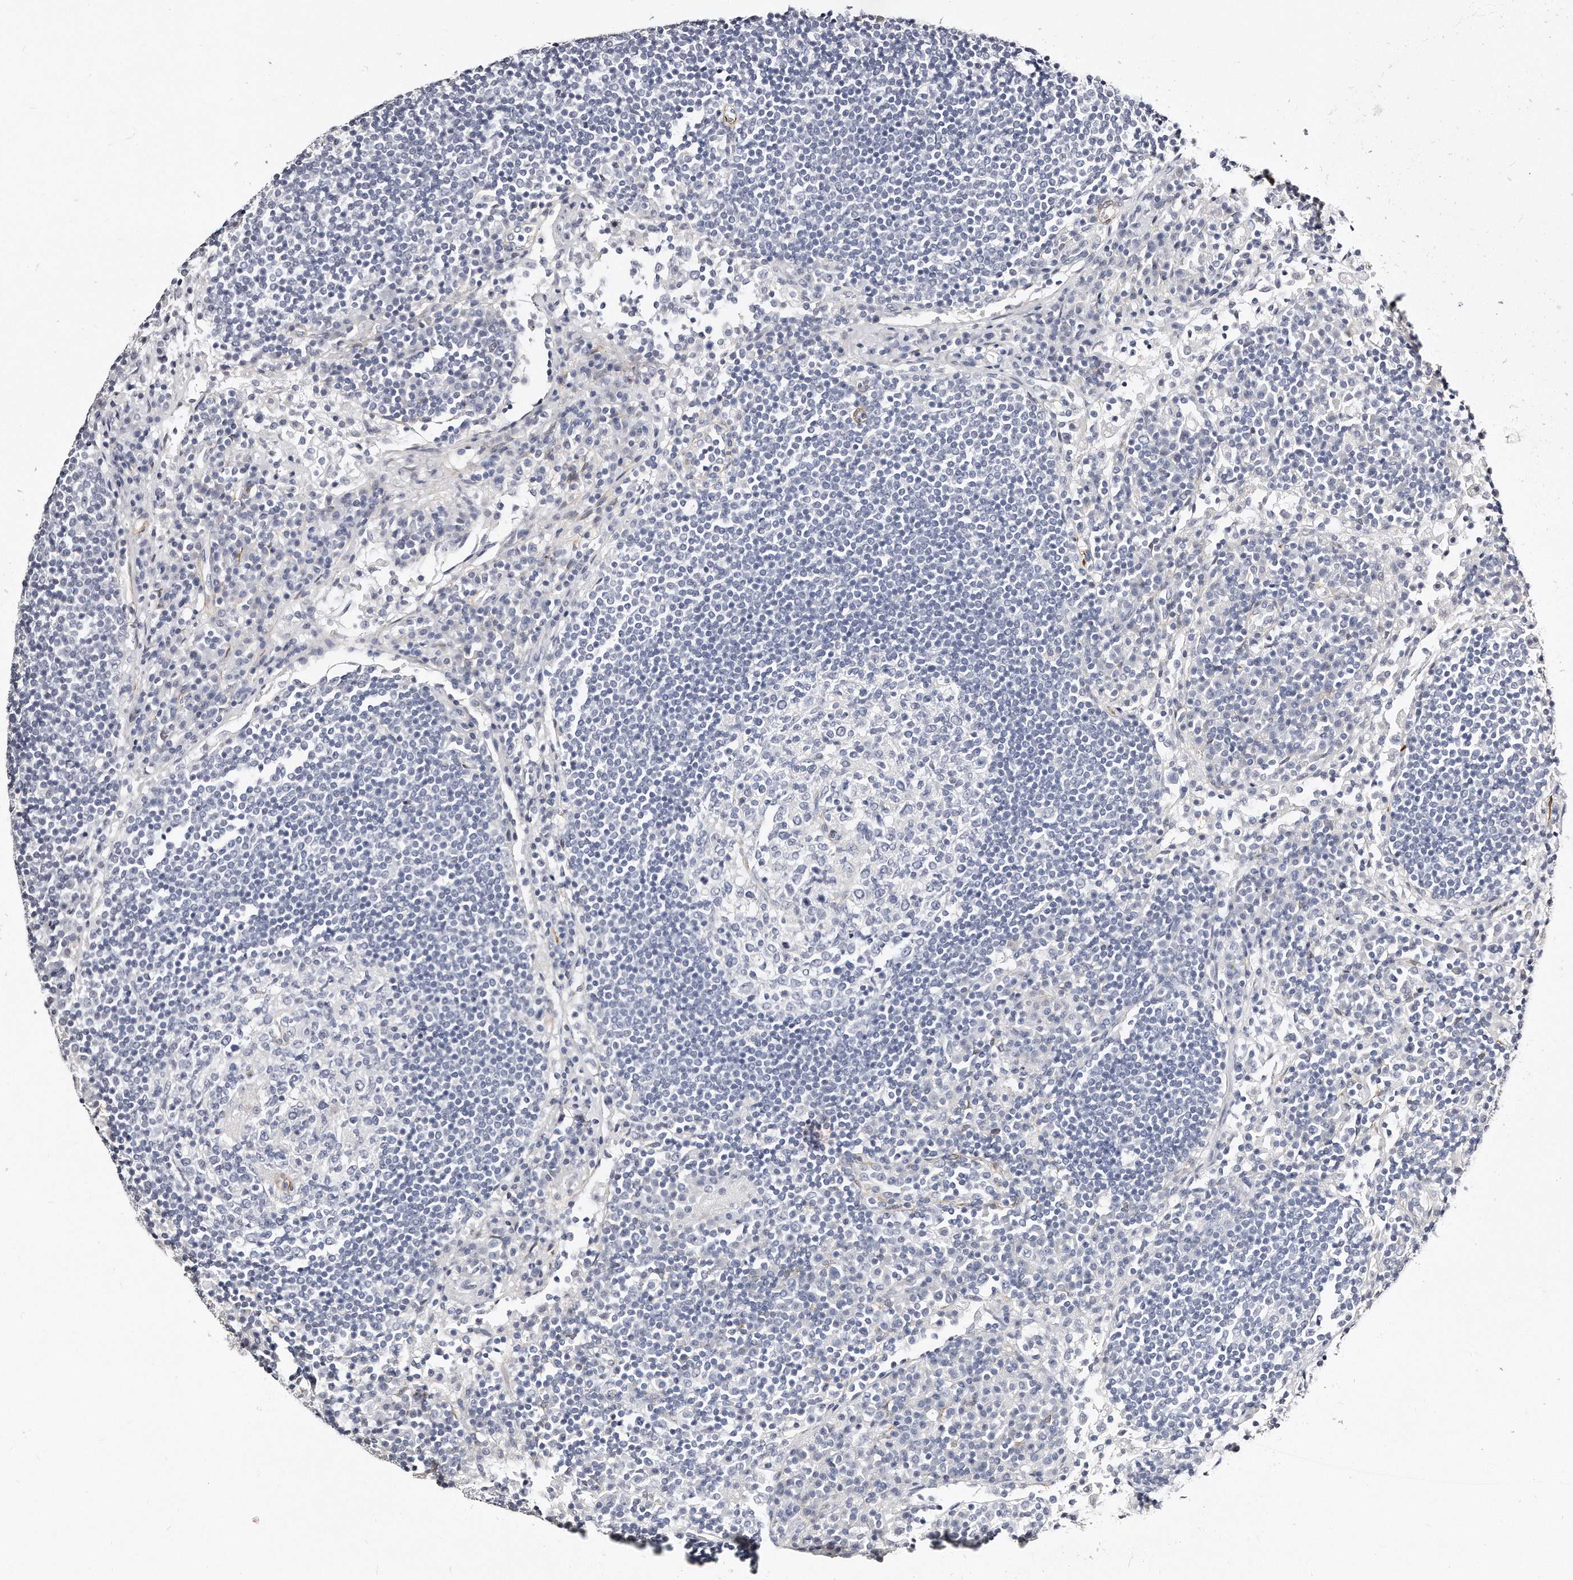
{"staining": {"intensity": "negative", "quantity": "none", "location": "none"}, "tissue": "lymph node", "cell_type": "Germinal center cells", "image_type": "normal", "snomed": [{"axis": "morphology", "description": "Normal tissue, NOS"}, {"axis": "topography", "description": "Lymph node"}], "caption": "A photomicrograph of lymph node stained for a protein shows no brown staining in germinal center cells.", "gene": "LMOD1", "patient": {"sex": "female", "age": 53}}